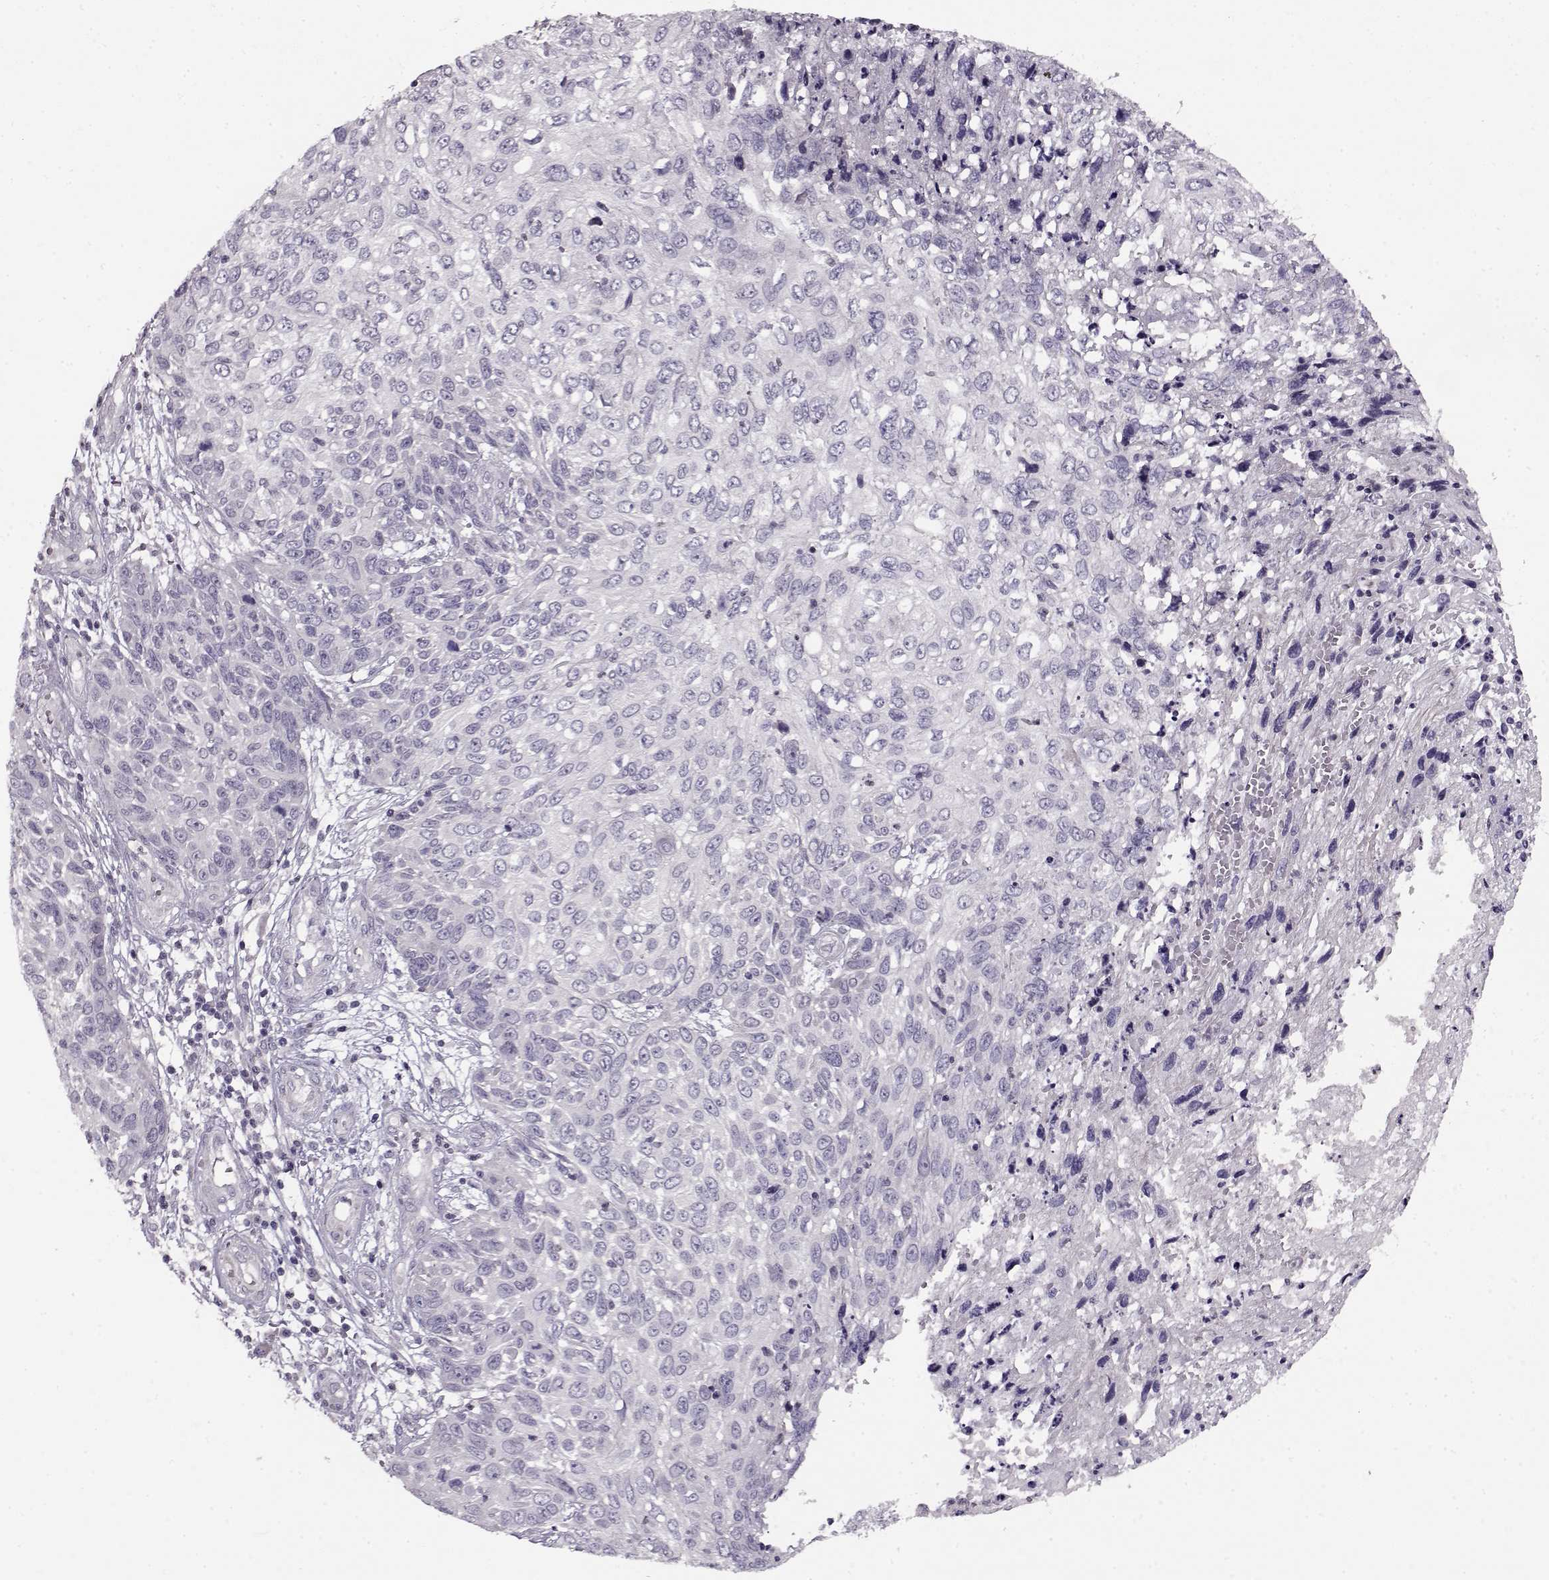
{"staining": {"intensity": "negative", "quantity": "none", "location": "none"}, "tissue": "skin cancer", "cell_type": "Tumor cells", "image_type": "cancer", "snomed": [{"axis": "morphology", "description": "Squamous cell carcinoma, NOS"}, {"axis": "topography", "description": "Skin"}], "caption": "Protein analysis of skin cancer (squamous cell carcinoma) reveals no significant staining in tumor cells. (DAB immunohistochemistry with hematoxylin counter stain).", "gene": "RP1L1", "patient": {"sex": "male", "age": 92}}